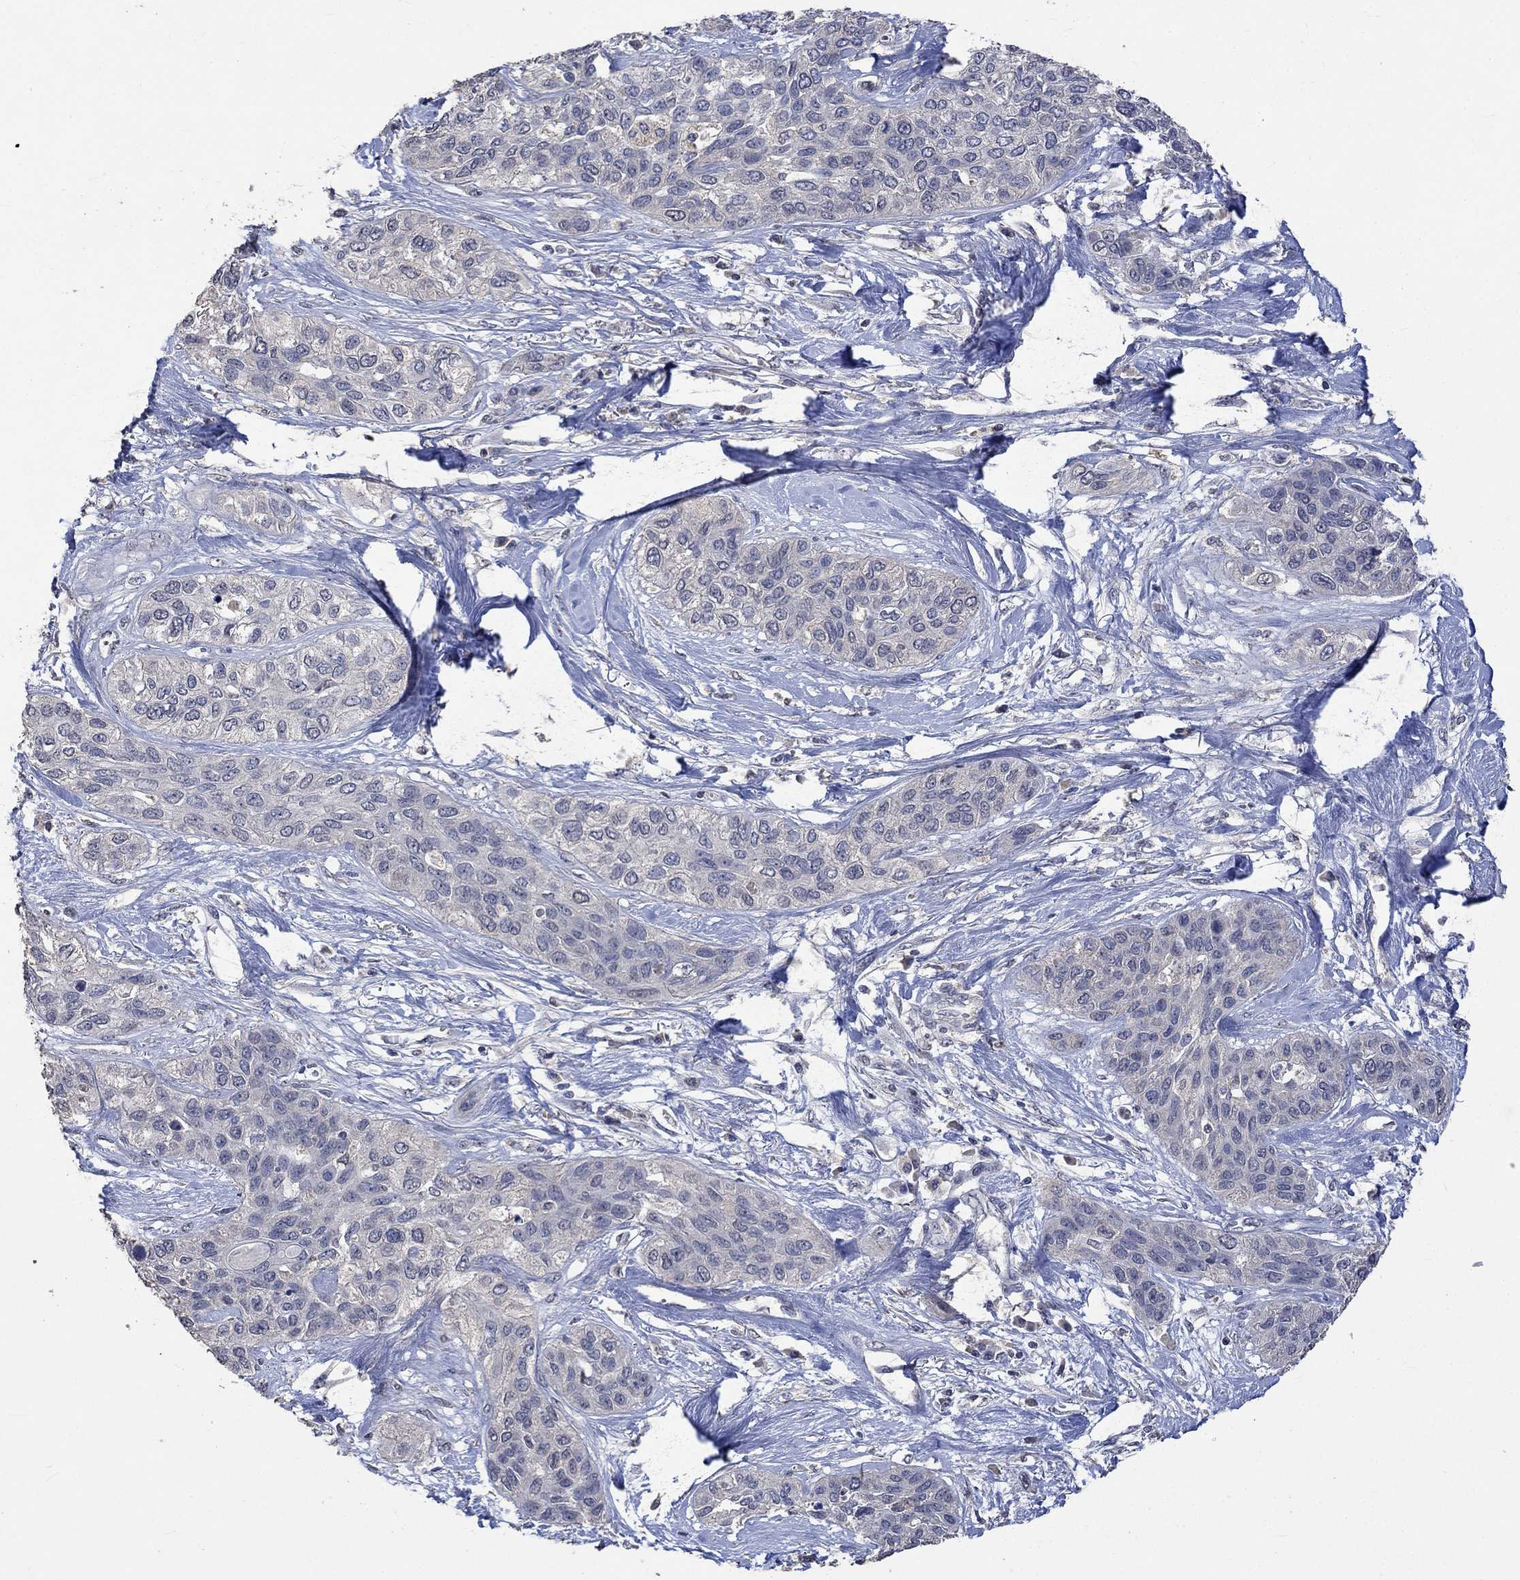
{"staining": {"intensity": "negative", "quantity": "none", "location": "none"}, "tissue": "lung cancer", "cell_type": "Tumor cells", "image_type": "cancer", "snomed": [{"axis": "morphology", "description": "Squamous cell carcinoma, NOS"}, {"axis": "topography", "description": "Lung"}], "caption": "Immunohistochemistry of human lung cancer (squamous cell carcinoma) shows no expression in tumor cells.", "gene": "PTPN20", "patient": {"sex": "female", "age": 70}}